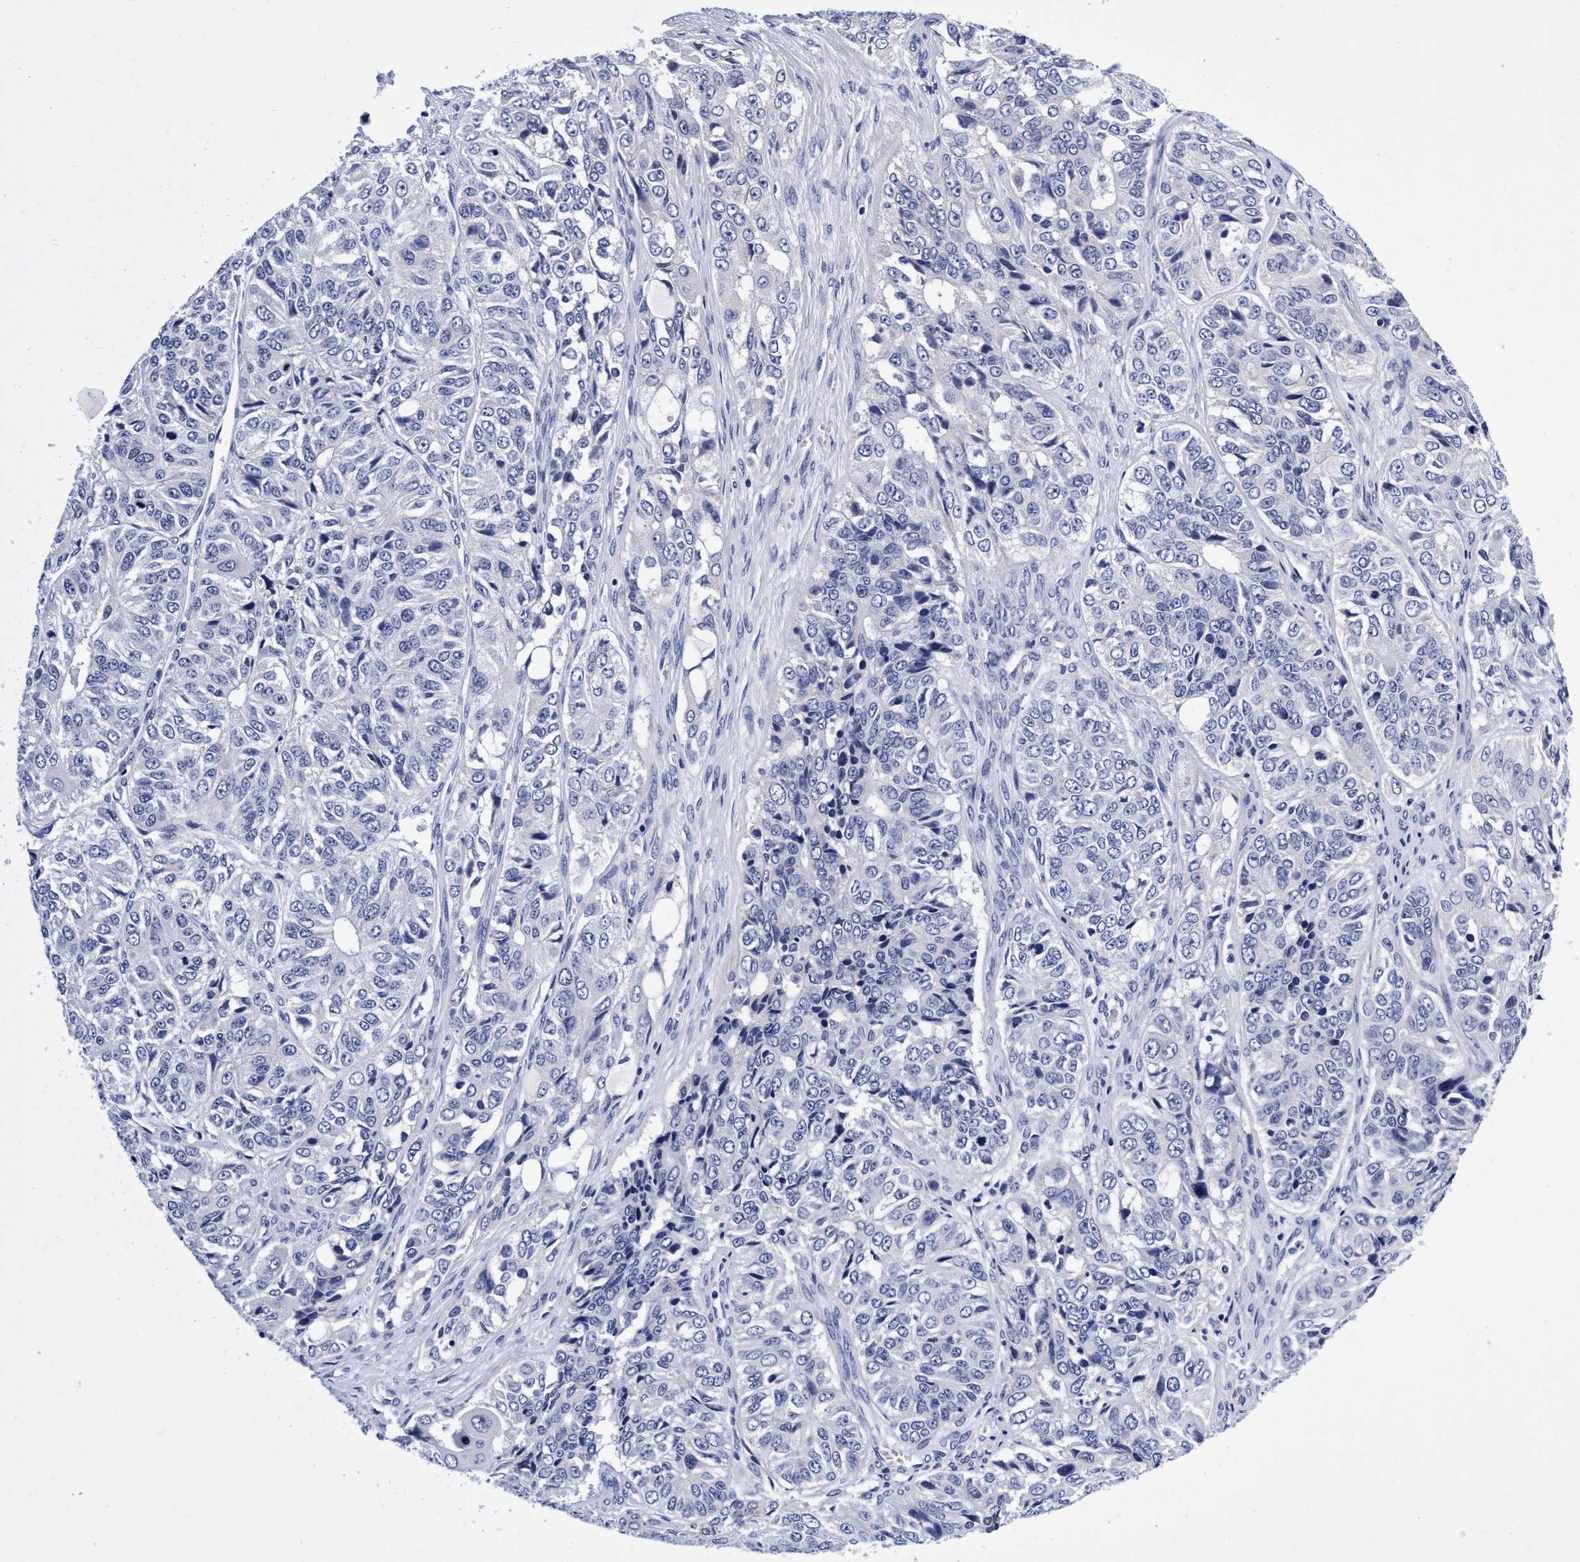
{"staining": {"intensity": "negative", "quantity": "none", "location": "none"}, "tissue": "ovarian cancer", "cell_type": "Tumor cells", "image_type": "cancer", "snomed": [{"axis": "morphology", "description": "Carcinoma, endometroid"}, {"axis": "topography", "description": "Ovary"}], "caption": "This image is of ovarian endometroid carcinoma stained with immunohistochemistry to label a protein in brown with the nuclei are counter-stained blue. There is no expression in tumor cells.", "gene": "PLPPR1", "patient": {"sex": "female", "age": 51}}